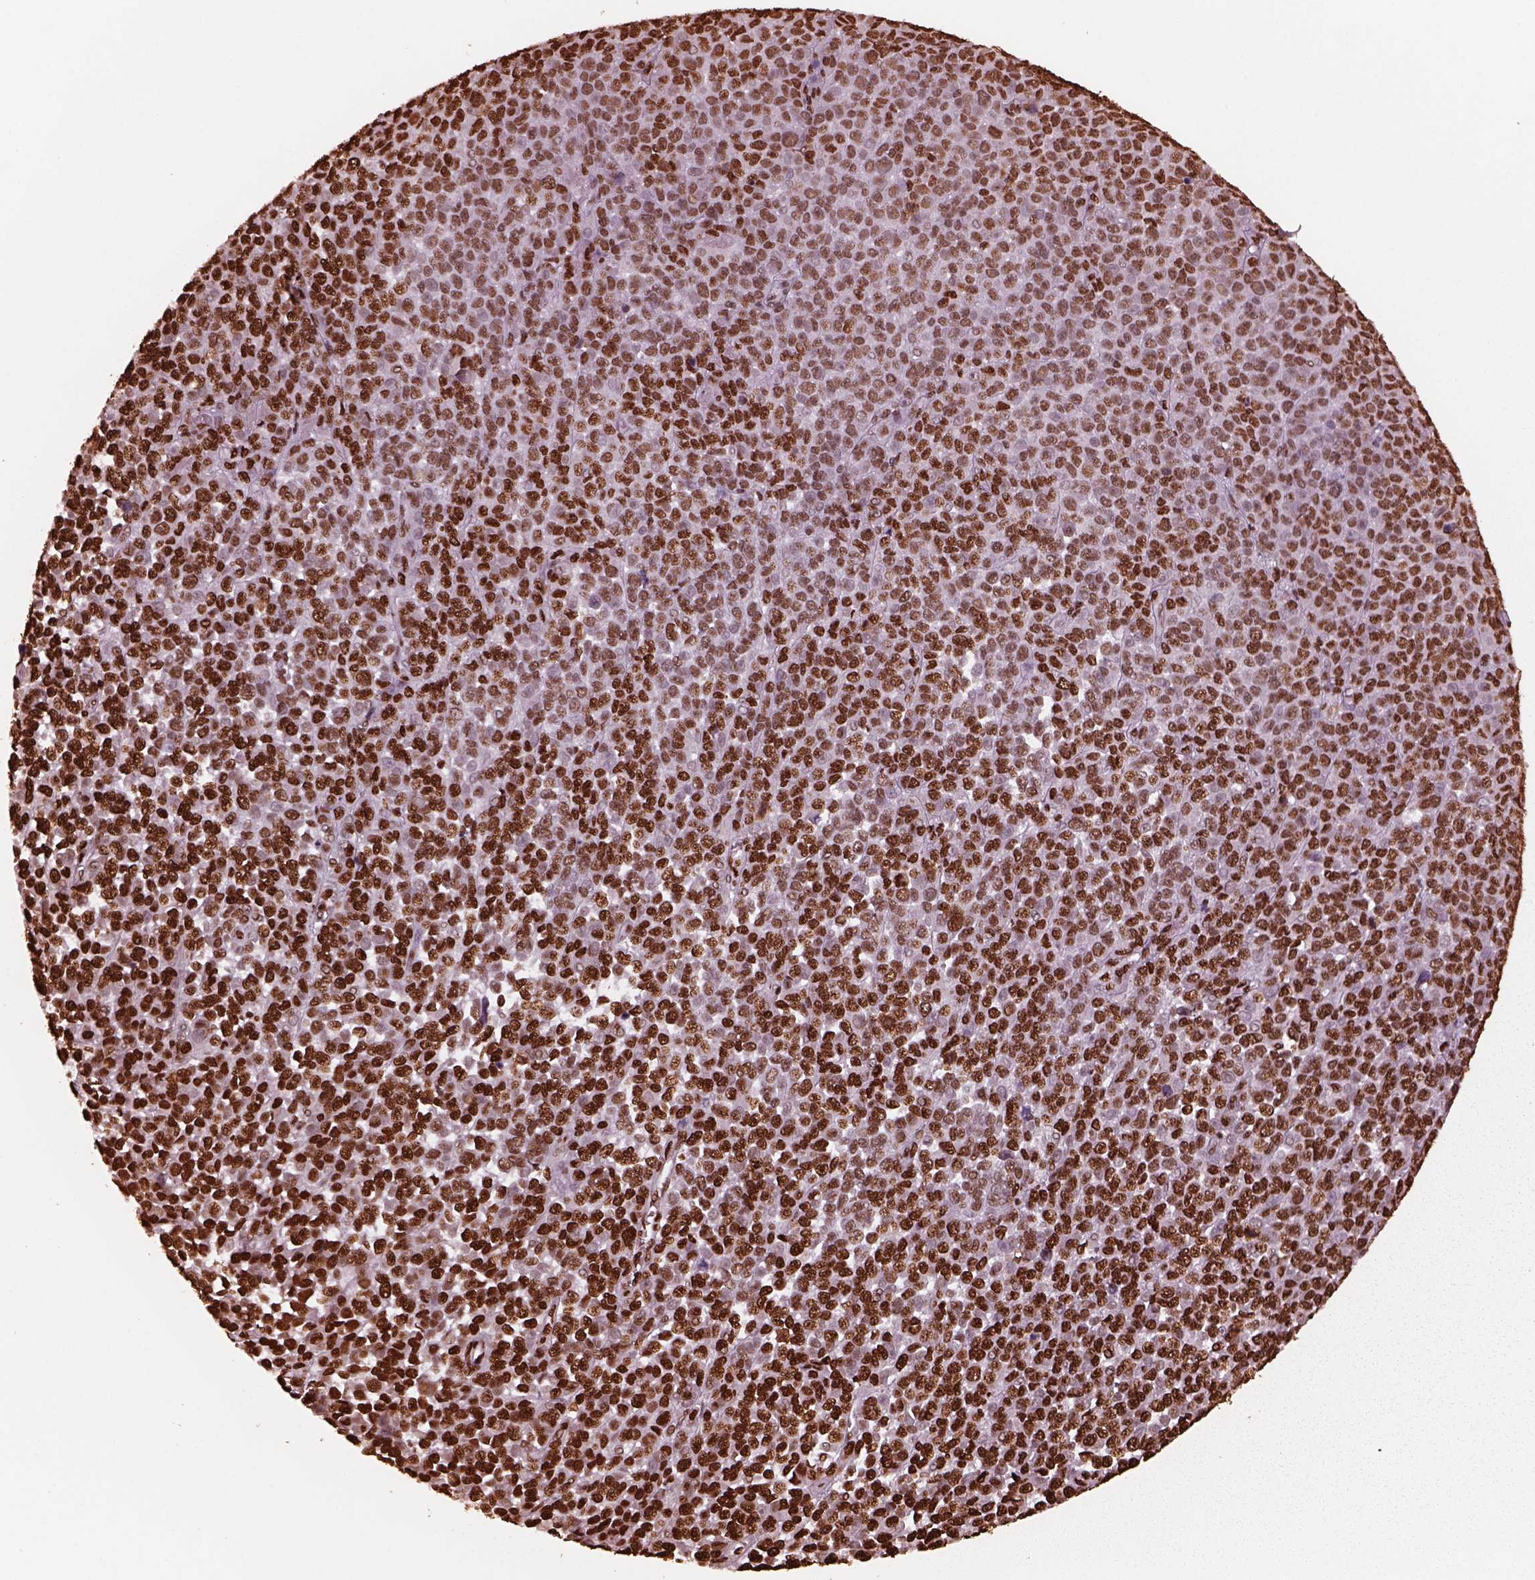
{"staining": {"intensity": "strong", "quantity": "25%-75%", "location": "nuclear"}, "tissue": "melanoma", "cell_type": "Tumor cells", "image_type": "cancer", "snomed": [{"axis": "morphology", "description": "Malignant melanoma, NOS"}, {"axis": "topography", "description": "Skin"}], "caption": "A brown stain shows strong nuclear staining of a protein in malignant melanoma tumor cells. (Stains: DAB in brown, nuclei in blue, Microscopy: brightfield microscopy at high magnification).", "gene": "NSD1", "patient": {"sex": "female", "age": 95}}